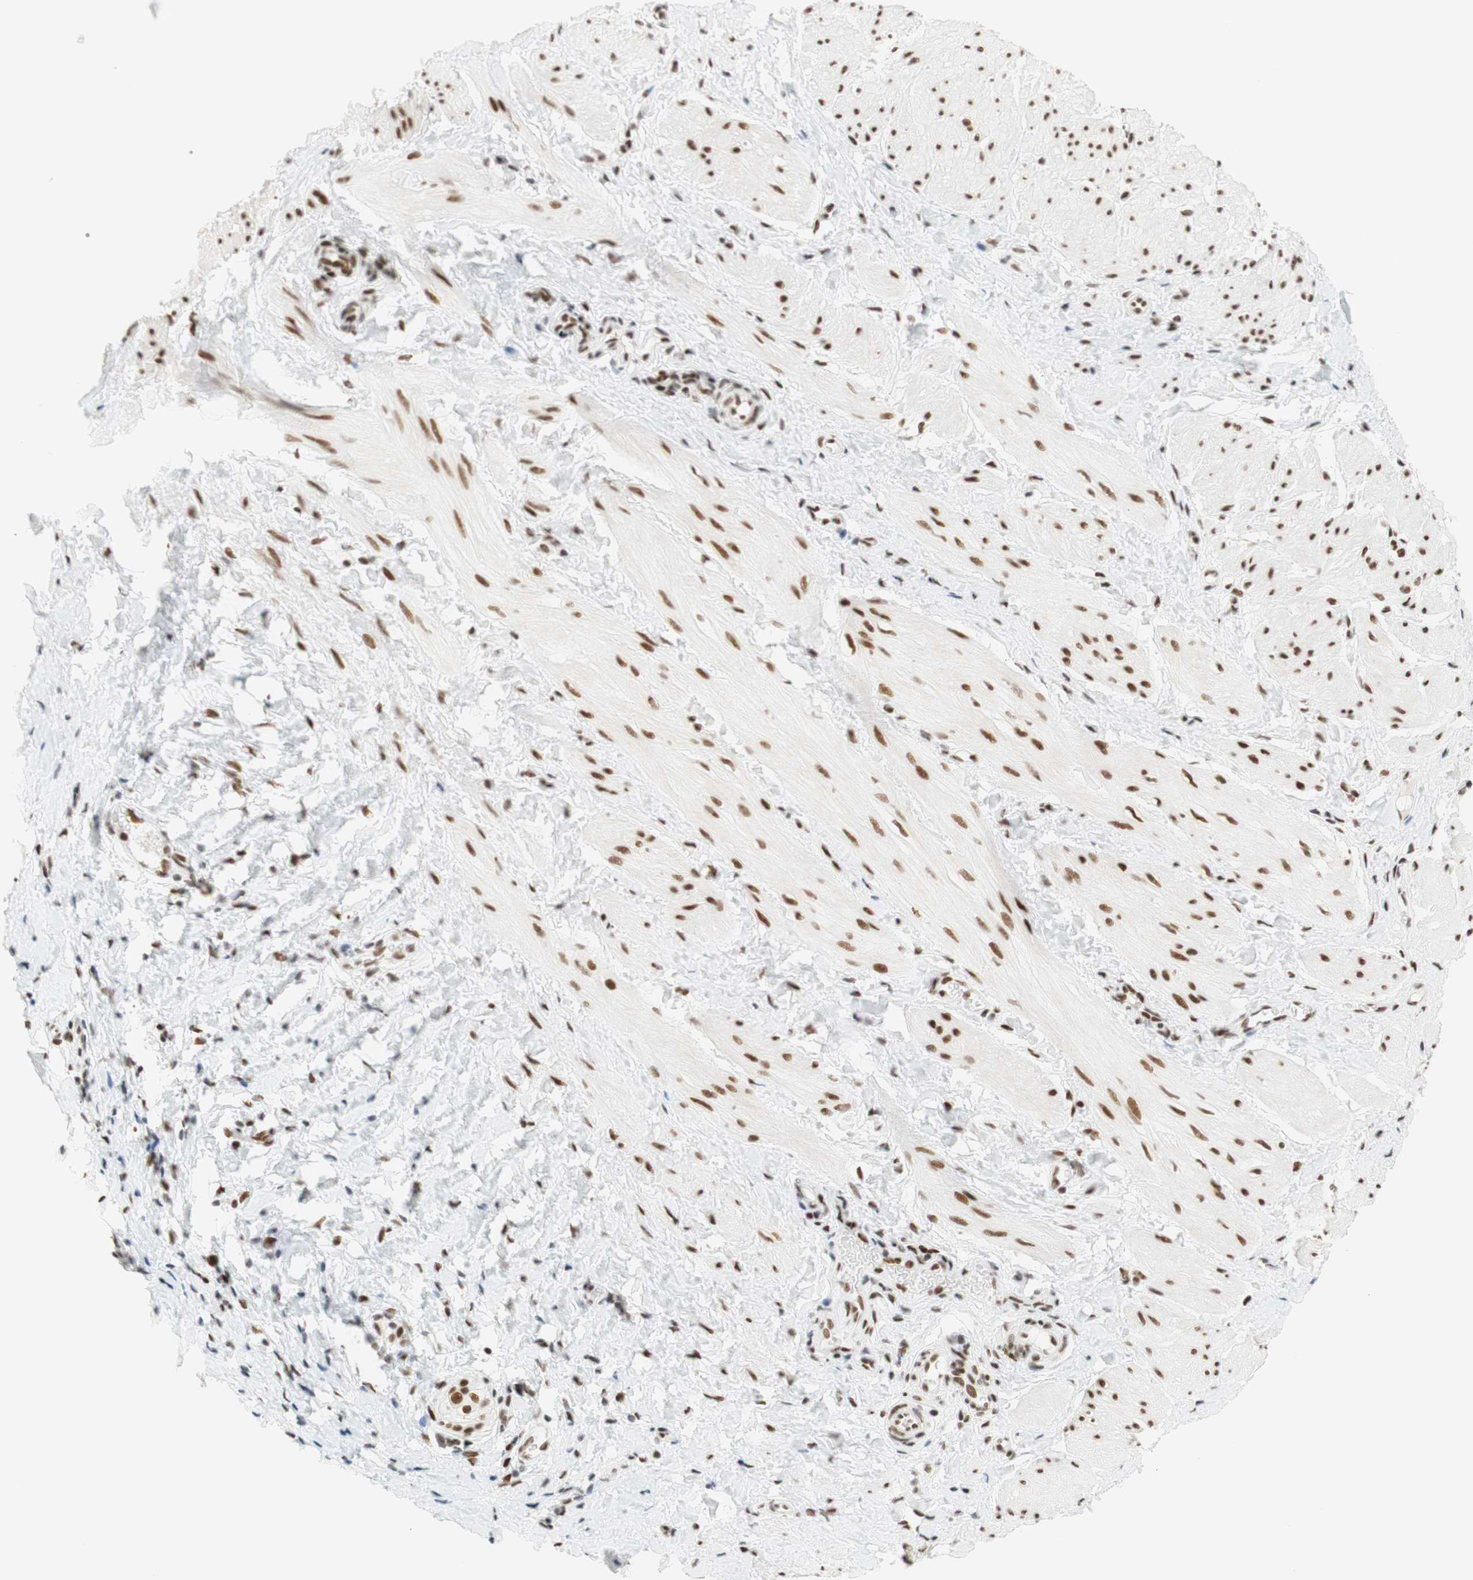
{"staining": {"intensity": "moderate", "quantity": ">75%", "location": "nuclear"}, "tissue": "smooth muscle", "cell_type": "Smooth muscle cells", "image_type": "normal", "snomed": [{"axis": "morphology", "description": "Normal tissue, NOS"}, {"axis": "topography", "description": "Smooth muscle"}], "caption": "An IHC histopathology image of benign tissue is shown. Protein staining in brown labels moderate nuclear positivity in smooth muscle within smooth muscle cells. (DAB IHC, brown staining for protein, blue staining for nuclei).", "gene": "RNF20", "patient": {"sex": "male", "age": 16}}